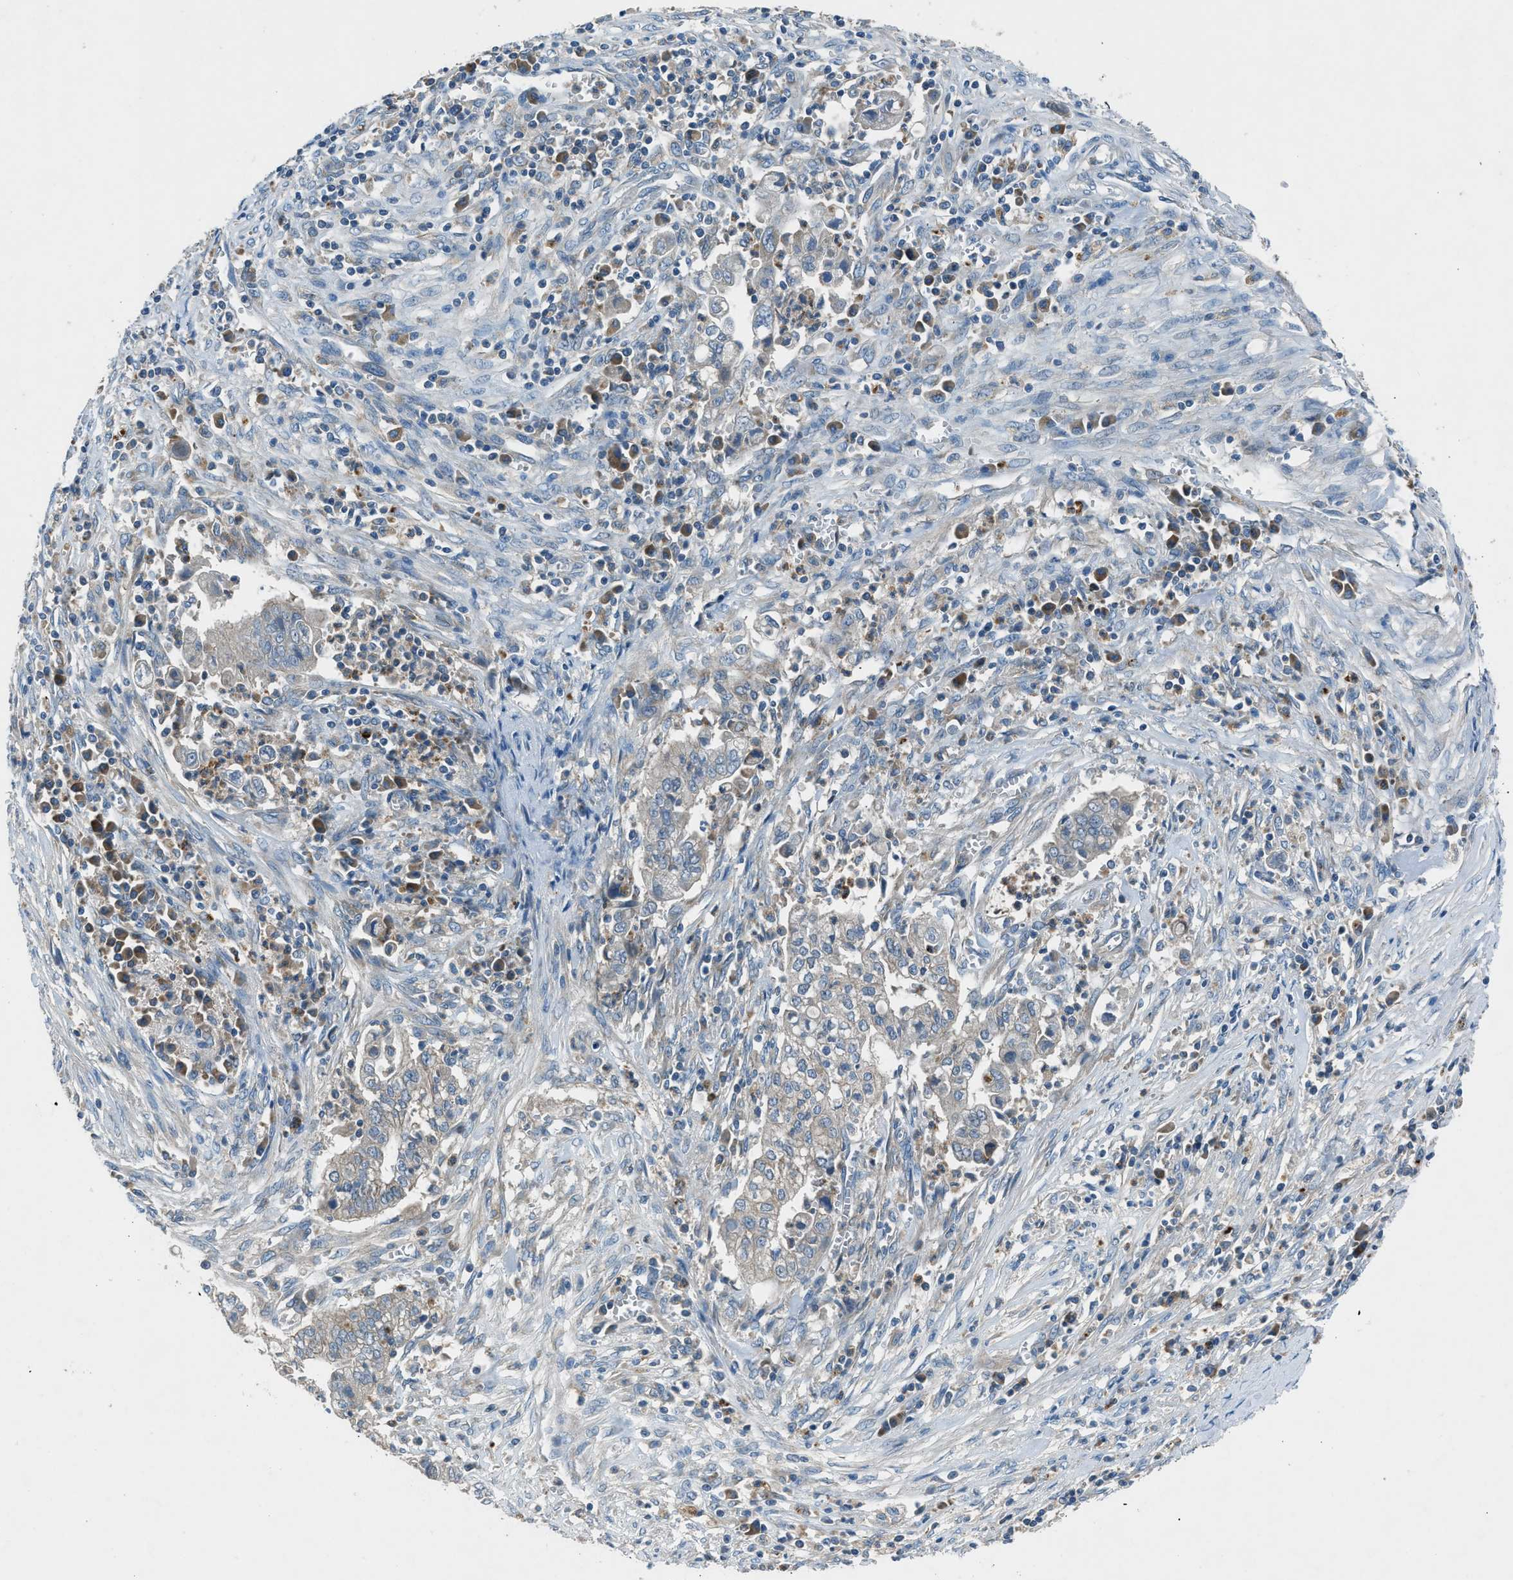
{"staining": {"intensity": "negative", "quantity": "none", "location": "none"}, "tissue": "cervical cancer", "cell_type": "Tumor cells", "image_type": "cancer", "snomed": [{"axis": "morphology", "description": "Adenocarcinoma, NOS"}, {"axis": "topography", "description": "Cervix"}], "caption": "Histopathology image shows no protein positivity in tumor cells of adenocarcinoma (cervical) tissue.", "gene": "BMP1", "patient": {"sex": "female", "age": 44}}